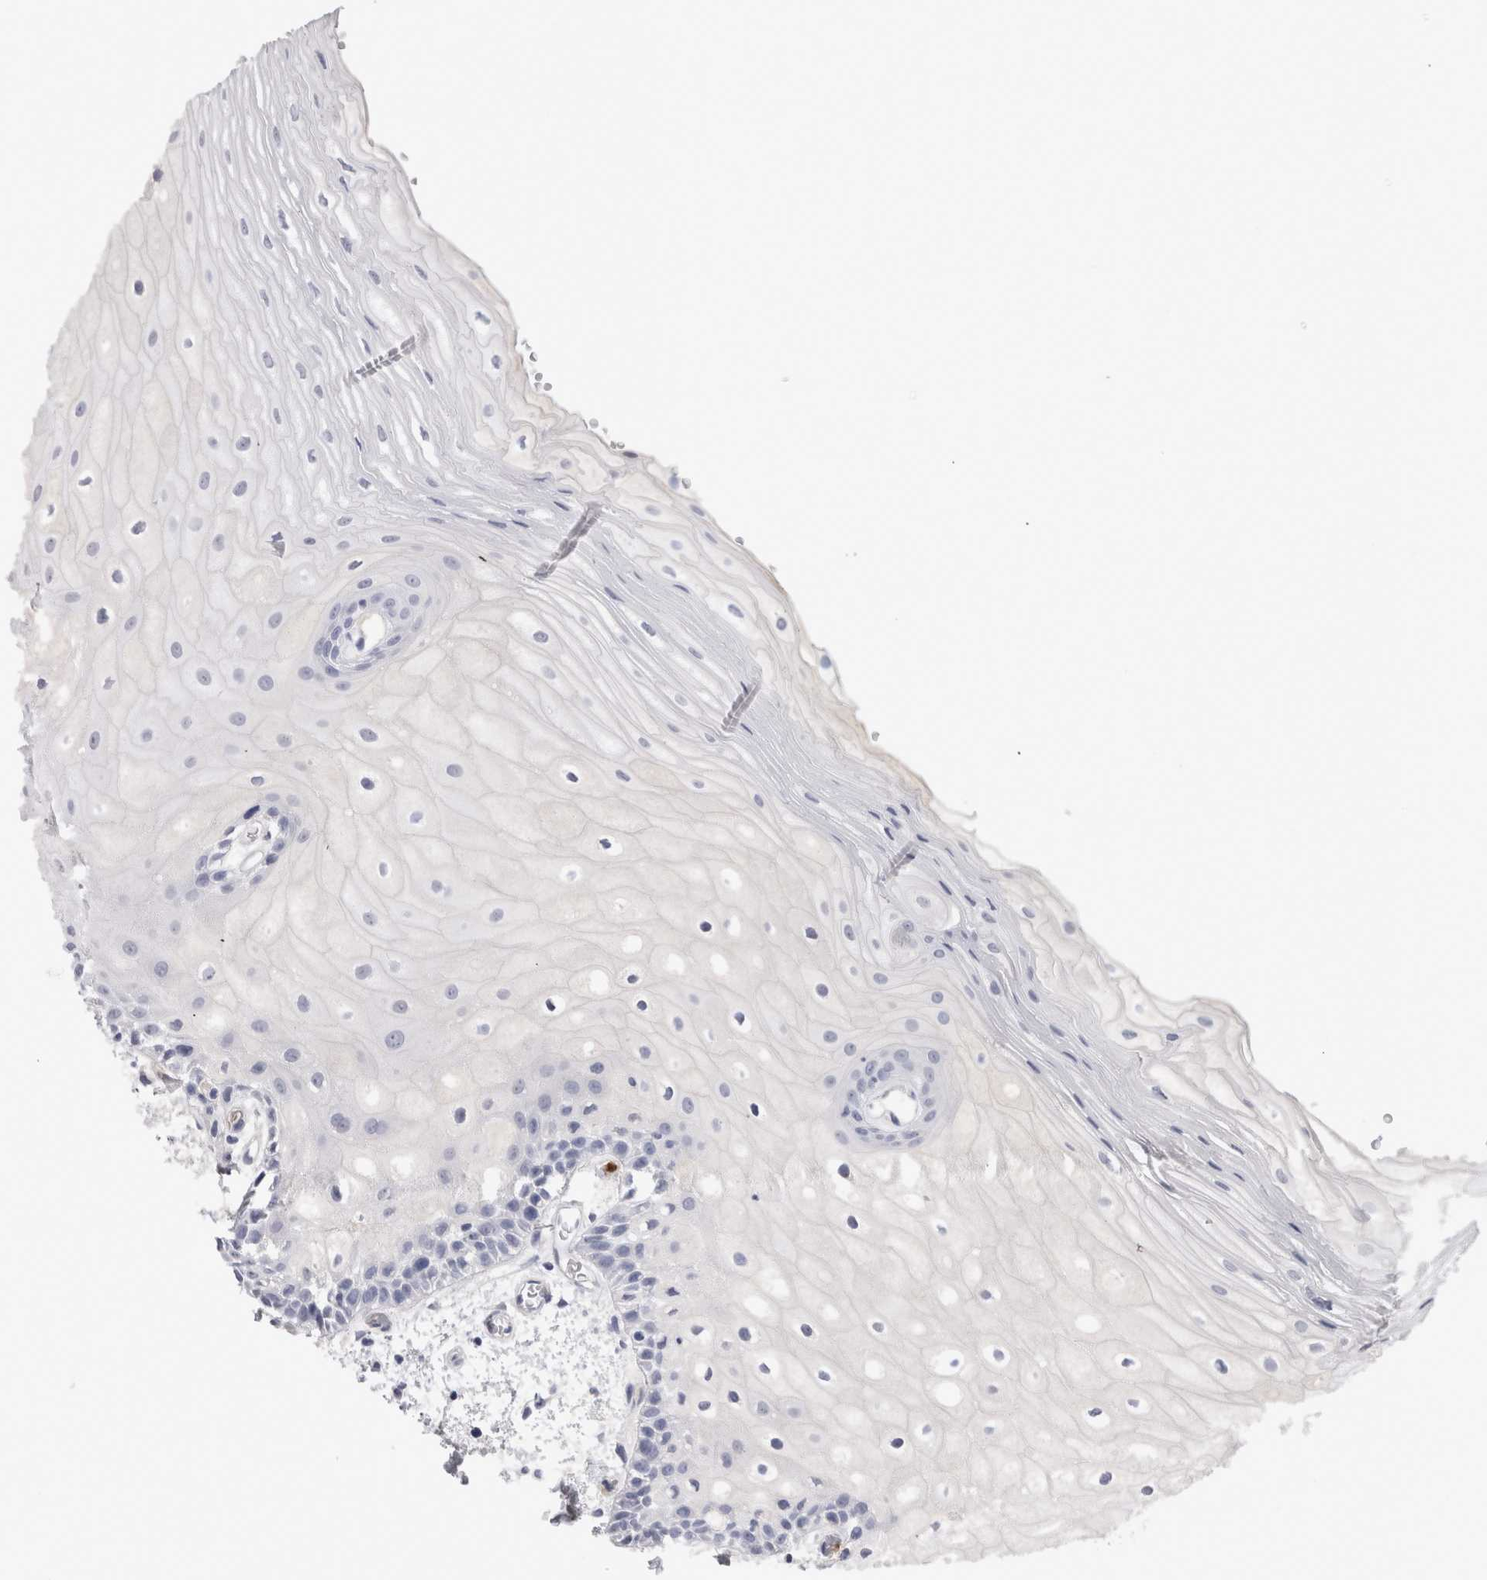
{"staining": {"intensity": "negative", "quantity": "none", "location": "none"}, "tissue": "oral mucosa", "cell_type": "Squamous epithelial cells", "image_type": "normal", "snomed": [{"axis": "morphology", "description": "Normal tissue, NOS"}, {"axis": "topography", "description": "Oral tissue"}], "caption": "Human oral mucosa stained for a protein using immunohistochemistry (IHC) shows no staining in squamous epithelial cells.", "gene": "S100A12", "patient": {"sex": "male", "age": 52}}